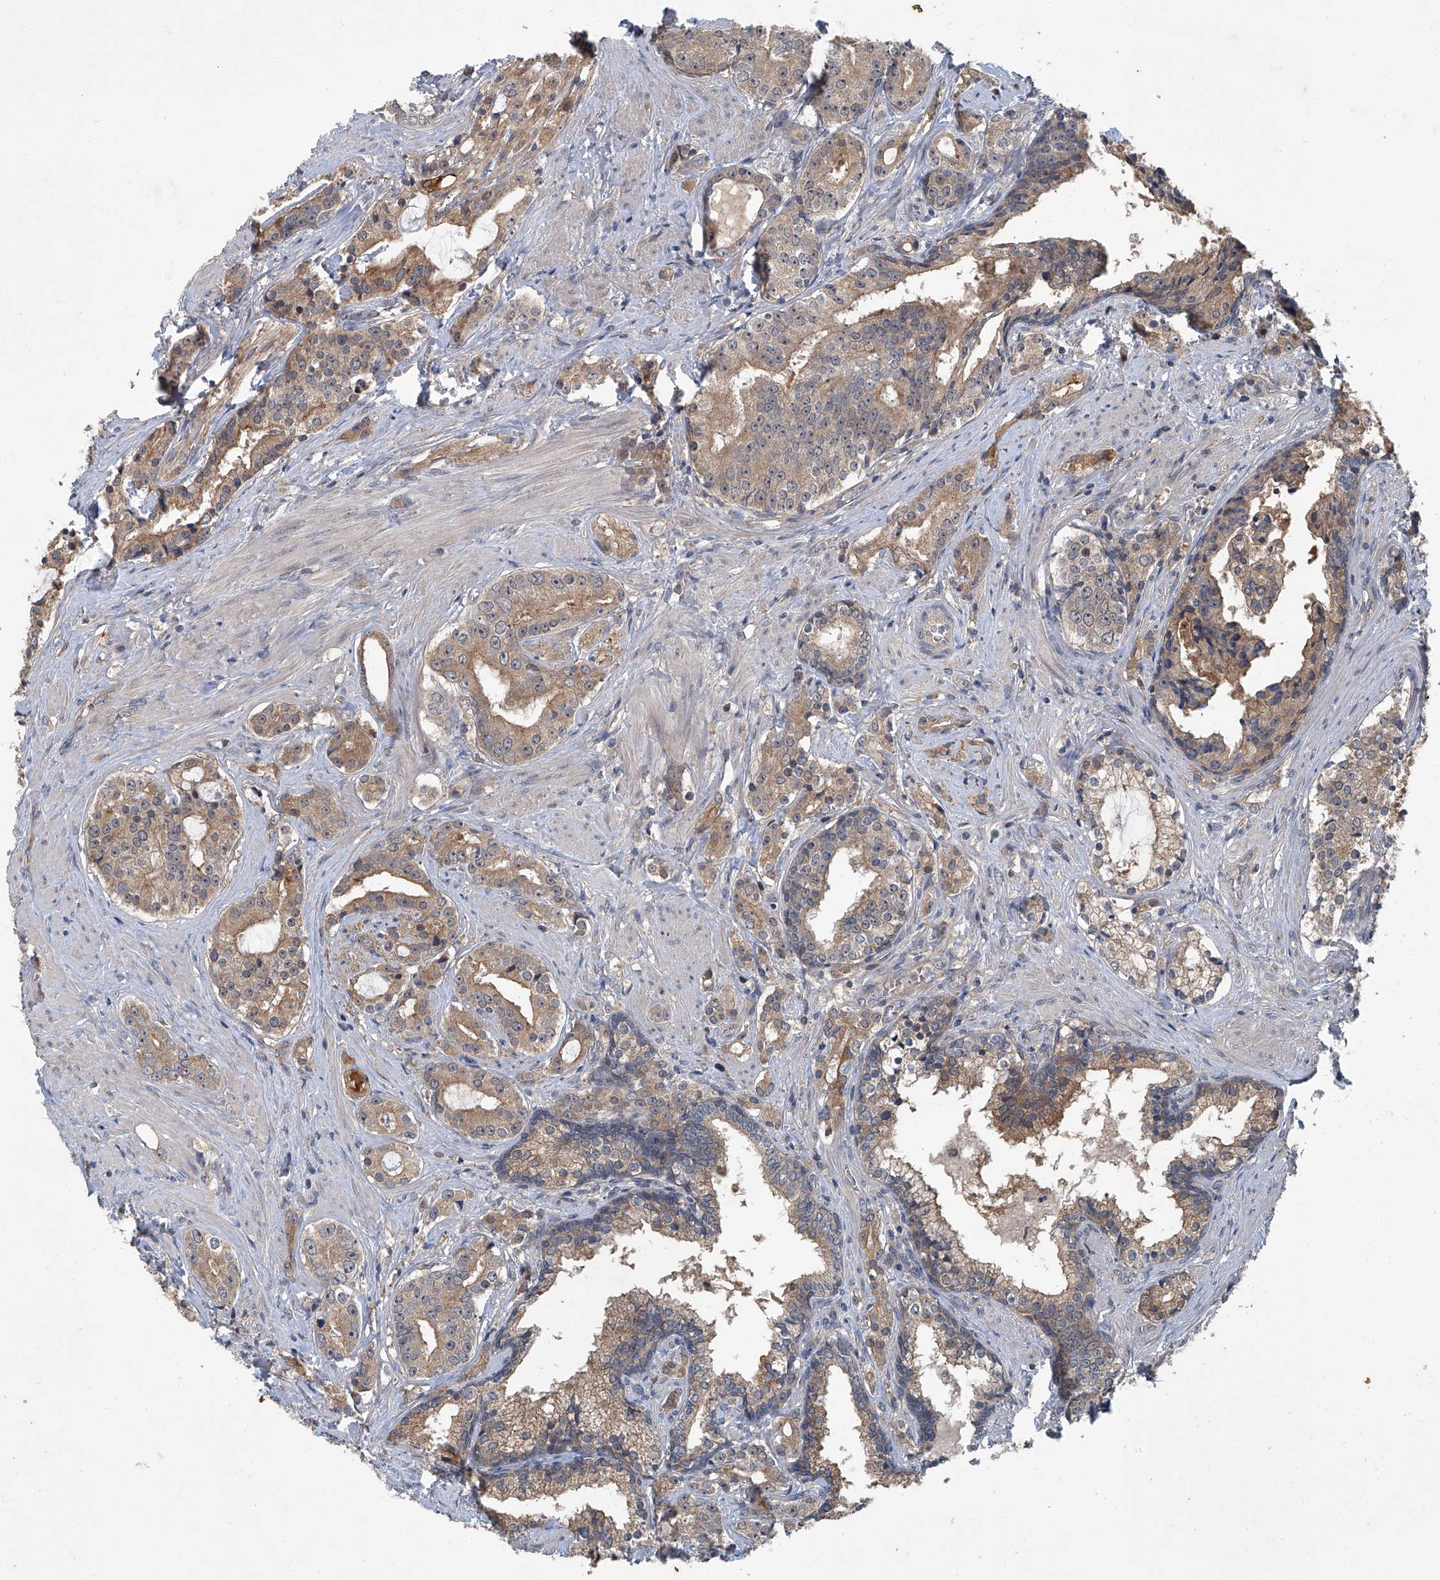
{"staining": {"intensity": "weak", "quantity": ">75%", "location": "cytoplasmic/membranous"}, "tissue": "prostate cancer", "cell_type": "Tumor cells", "image_type": "cancer", "snomed": [{"axis": "morphology", "description": "Adenocarcinoma, High grade"}, {"axis": "topography", "description": "Prostate"}], "caption": "The photomicrograph displays a brown stain indicating the presence of a protein in the cytoplasmic/membranous of tumor cells in prostate cancer (high-grade adenocarcinoma).", "gene": "ANKRD34A", "patient": {"sex": "male", "age": 58}}